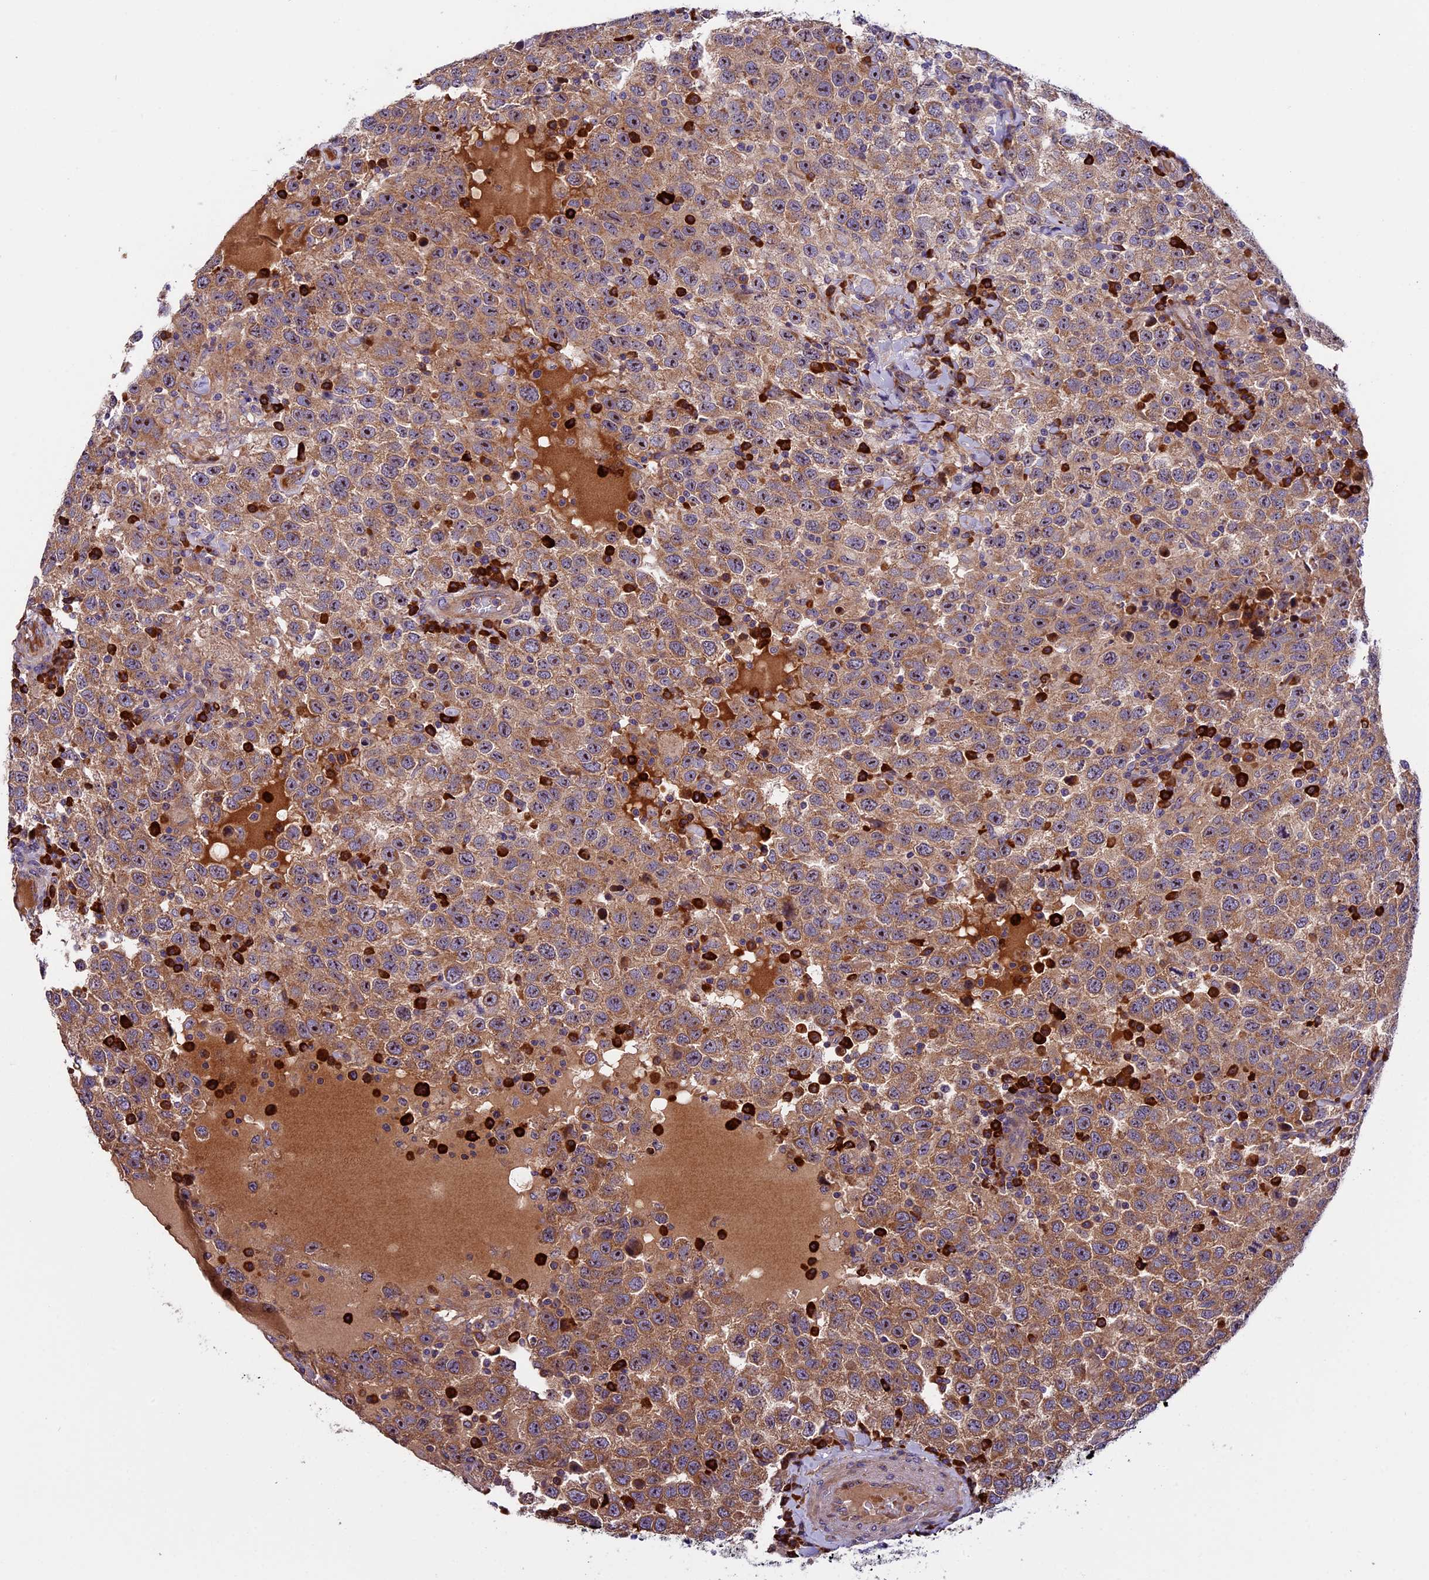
{"staining": {"intensity": "moderate", "quantity": ">75%", "location": "cytoplasmic/membranous,nuclear"}, "tissue": "testis cancer", "cell_type": "Tumor cells", "image_type": "cancer", "snomed": [{"axis": "morphology", "description": "Seminoma, NOS"}, {"axis": "topography", "description": "Testis"}], "caption": "Human seminoma (testis) stained for a protein (brown) shows moderate cytoplasmic/membranous and nuclear positive positivity in about >75% of tumor cells.", "gene": "FRY", "patient": {"sex": "male", "age": 41}}